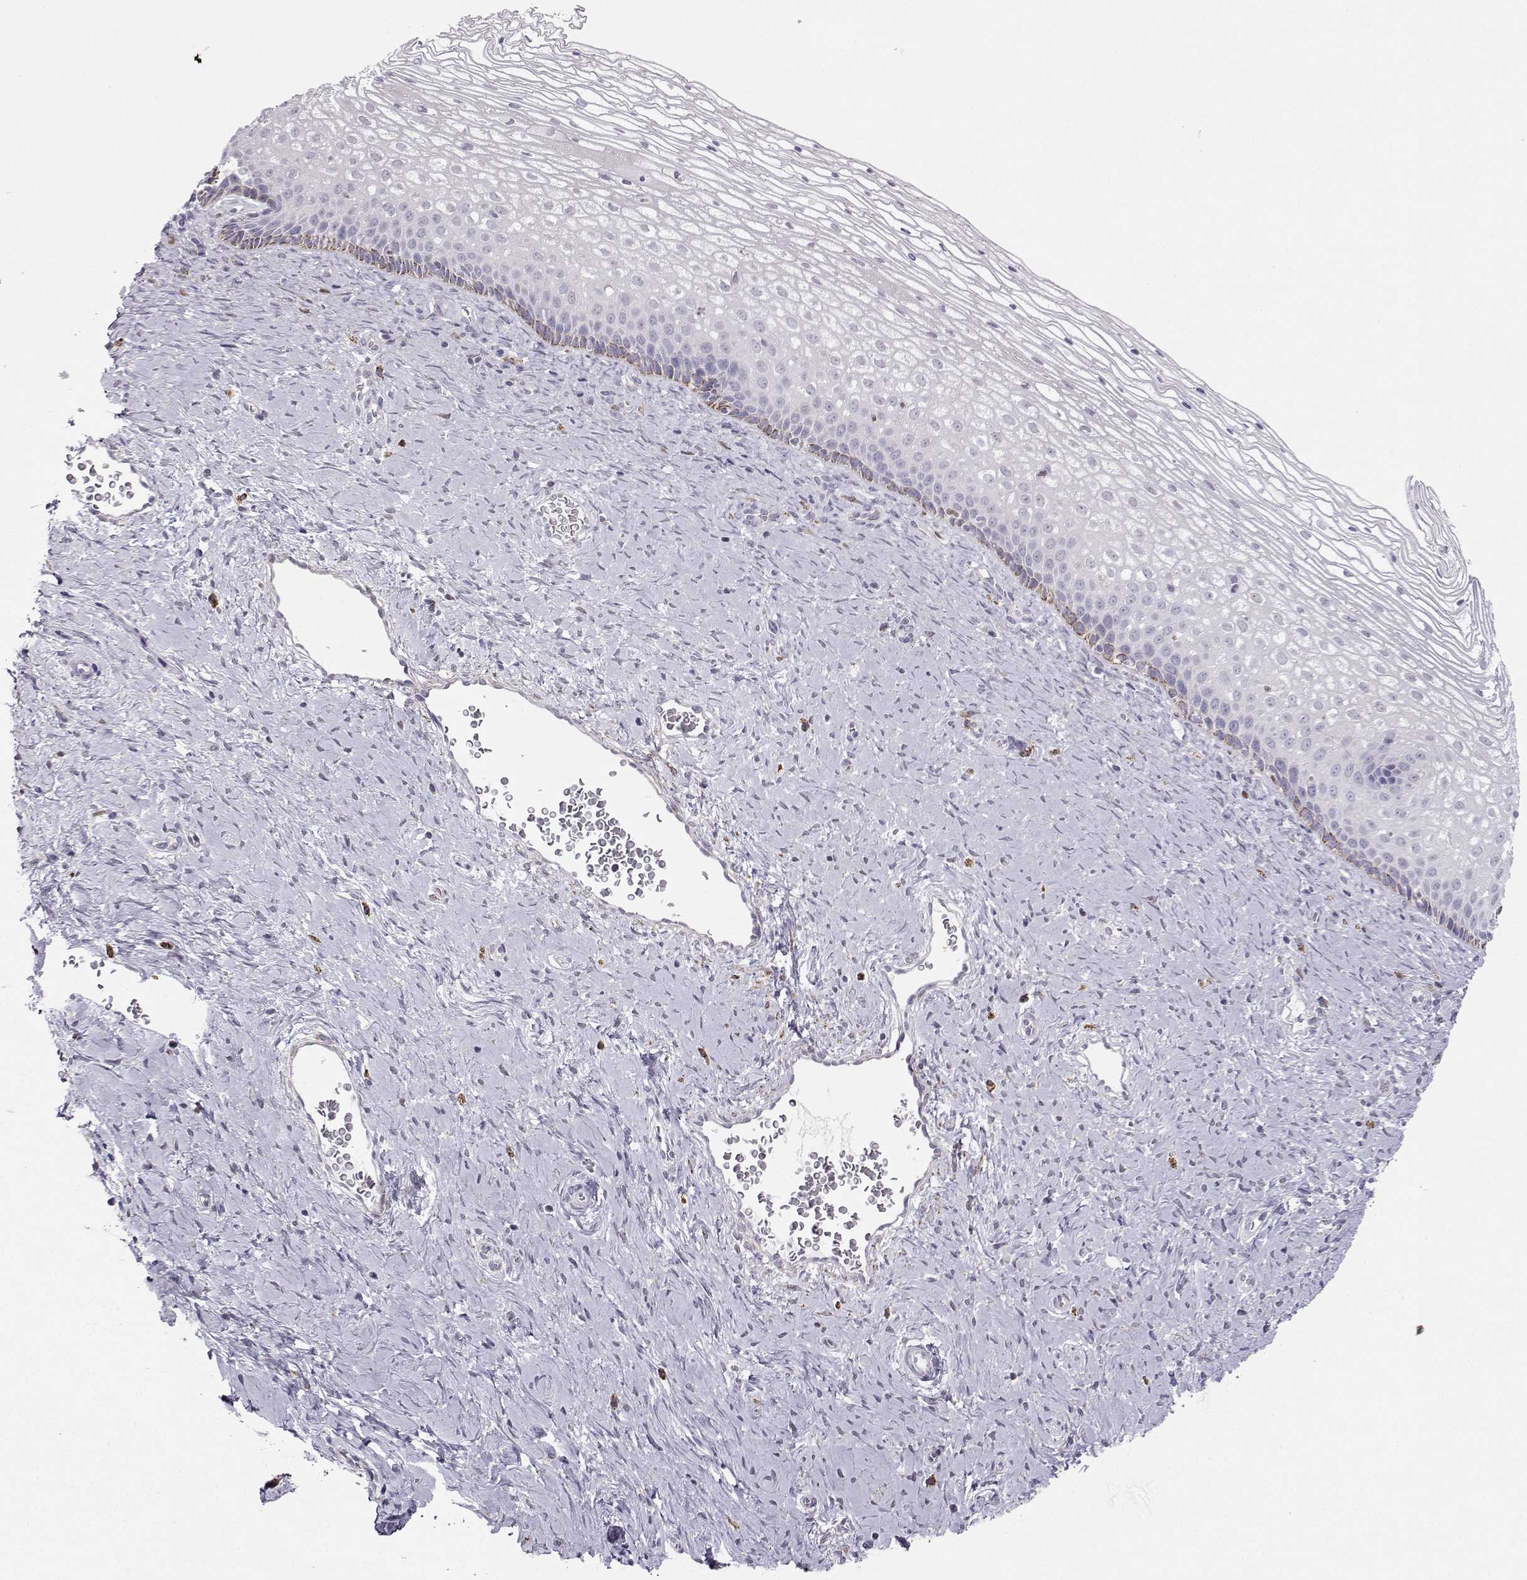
{"staining": {"intensity": "negative", "quantity": "none", "location": "none"}, "tissue": "cervix", "cell_type": "Glandular cells", "image_type": "normal", "snomed": [{"axis": "morphology", "description": "Normal tissue, NOS"}, {"axis": "topography", "description": "Cervix"}], "caption": "Cervix was stained to show a protein in brown. There is no significant staining in glandular cells. (DAB immunohistochemistry (IHC), high magnification).", "gene": "DCLK3", "patient": {"sex": "female", "age": 34}}